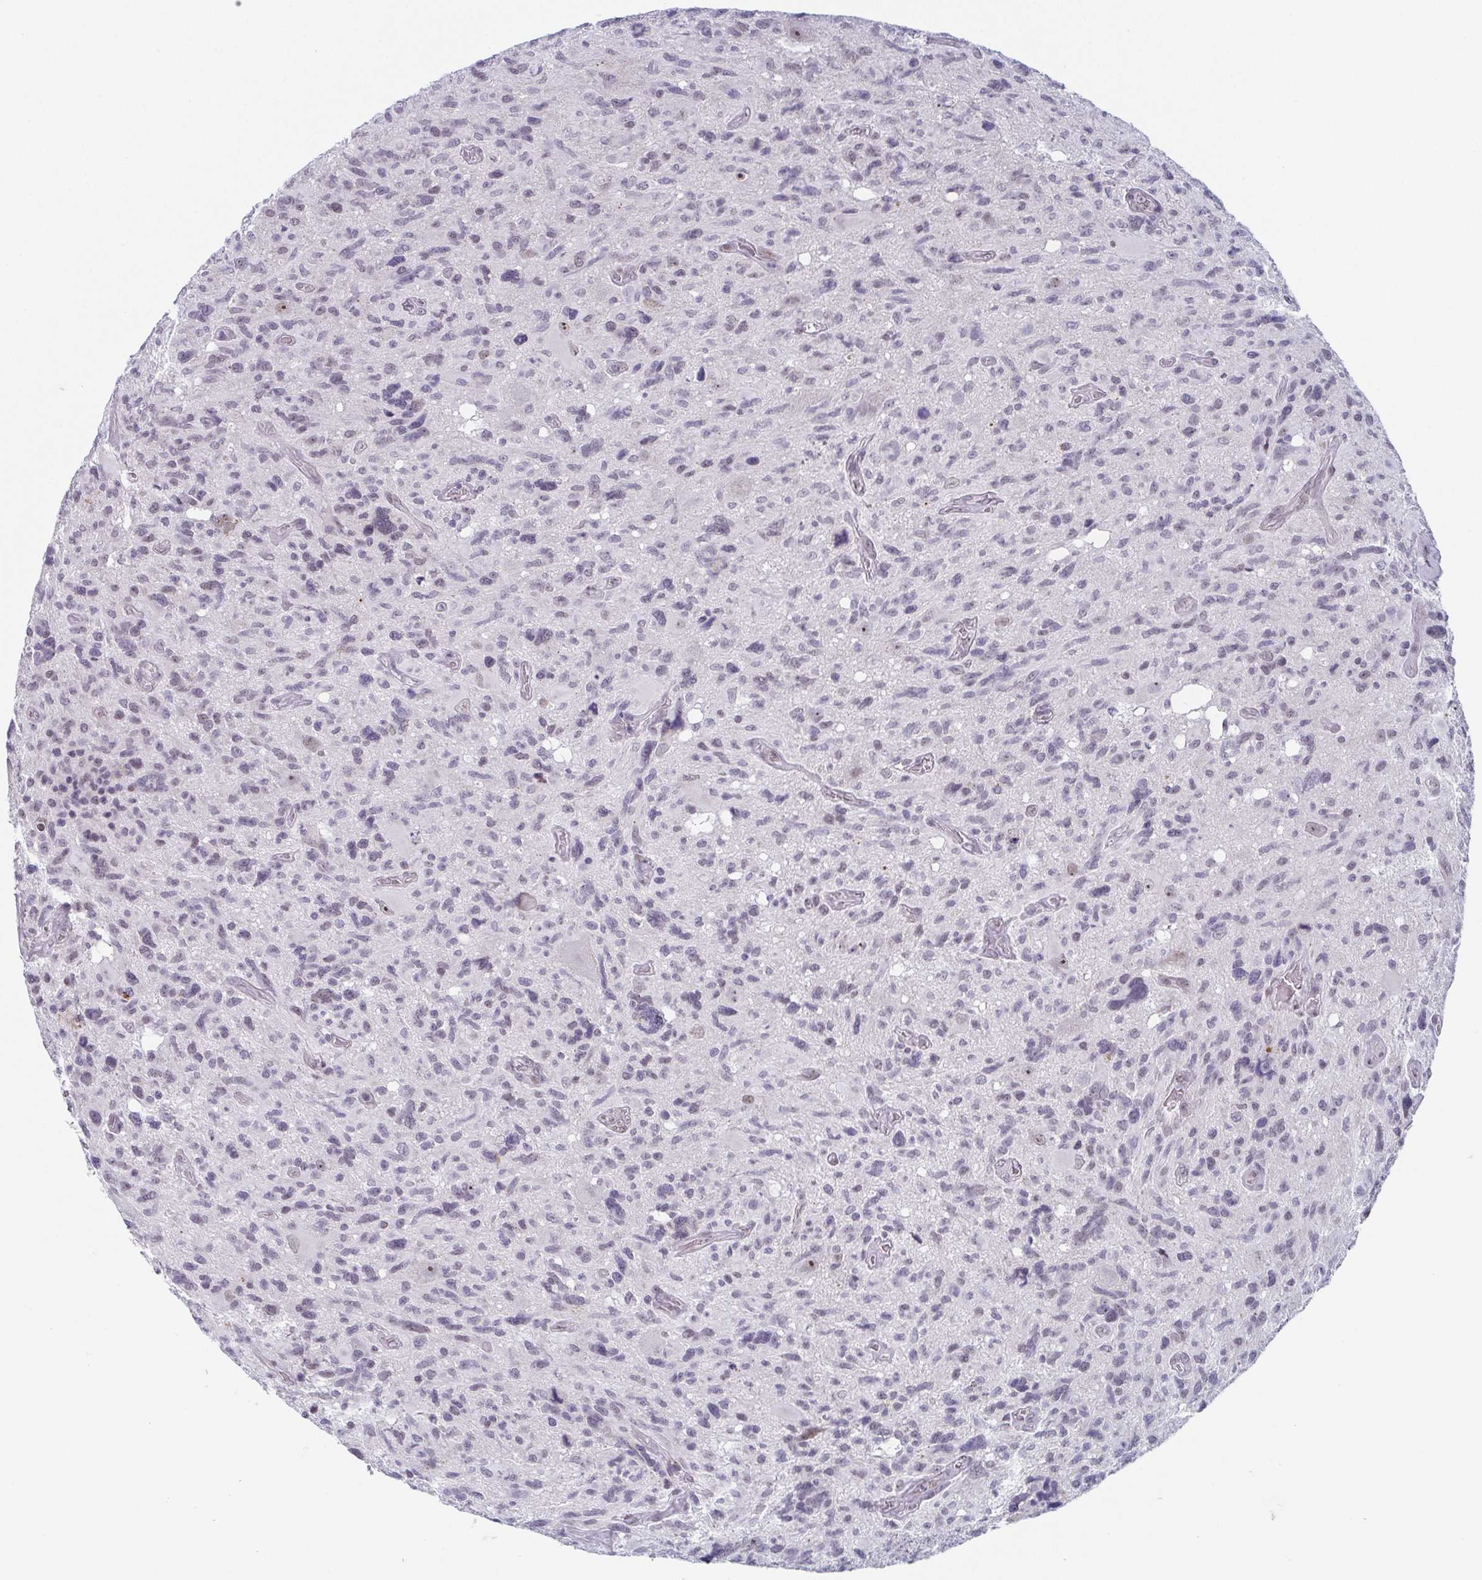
{"staining": {"intensity": "negative", "quantity": "none", "location": "none"}, "tissue": "glioma", "cell_type": "Tumor cells", "image_type": "cancer", "snomed": [{"axis": "morphology", "description": "Glioma, malignant, High grade"}, {"axis": "topography", "description": "Brain"}], "caption": "There is no significant expression in tumor cells of glioma.", "gene": "EXOSC7", "patient": {"sex": "male", "age": 49}}